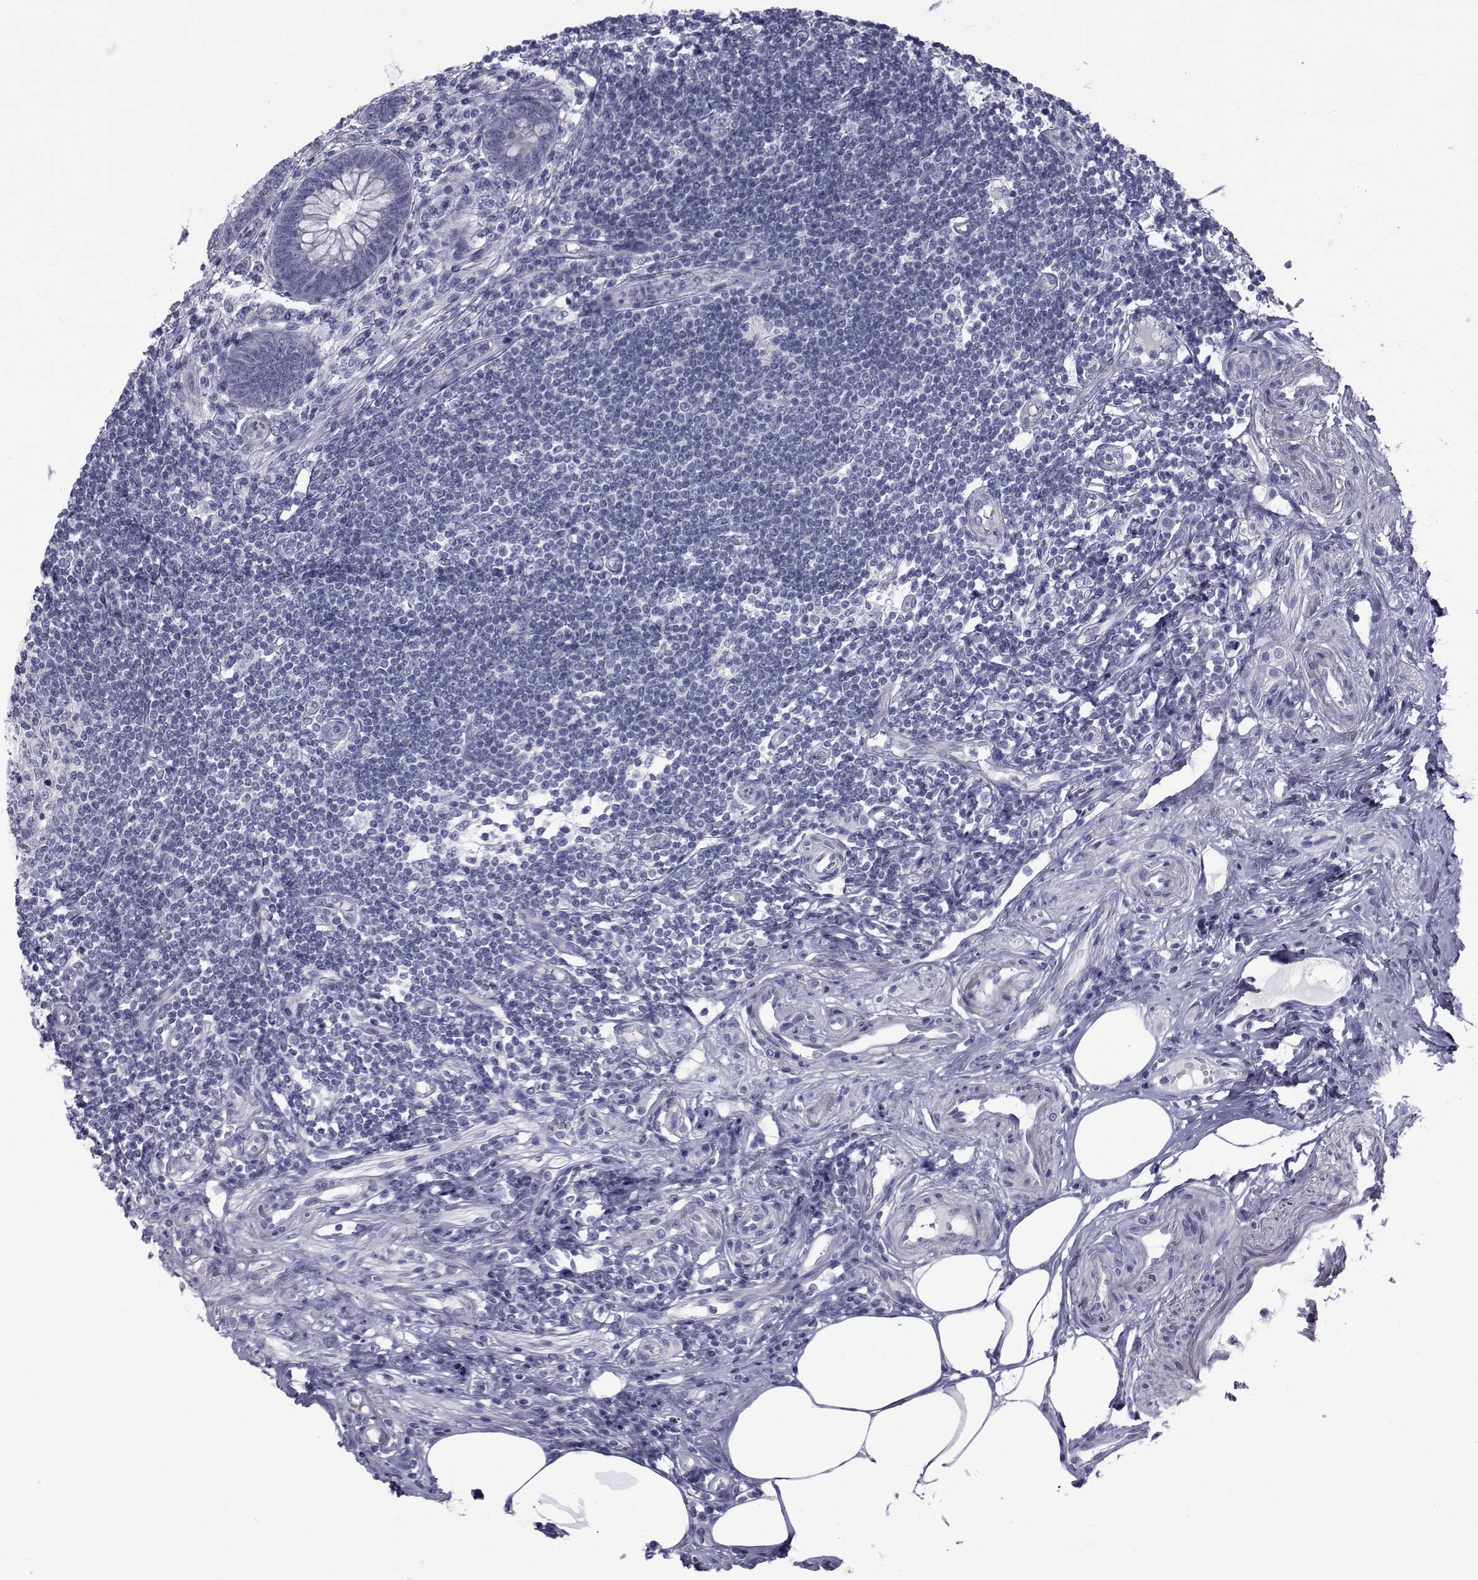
{"staining": {"intensity": "negative", "quantity": "none", "location": "none"}, "tissue": "appendix", "cell_type": "Glandular cells", "image_type": "normal", "snomed": [{"axis": "morphology", "description": "Normal tissue, NOS"}, {"axis": "topography", "description": "Appendix"}], "caption": "The photomicrograph shows no staining of glandular cells in normal appendix.", "gene": "FDXR", "patient": {"sex": "female", "age": 57}}